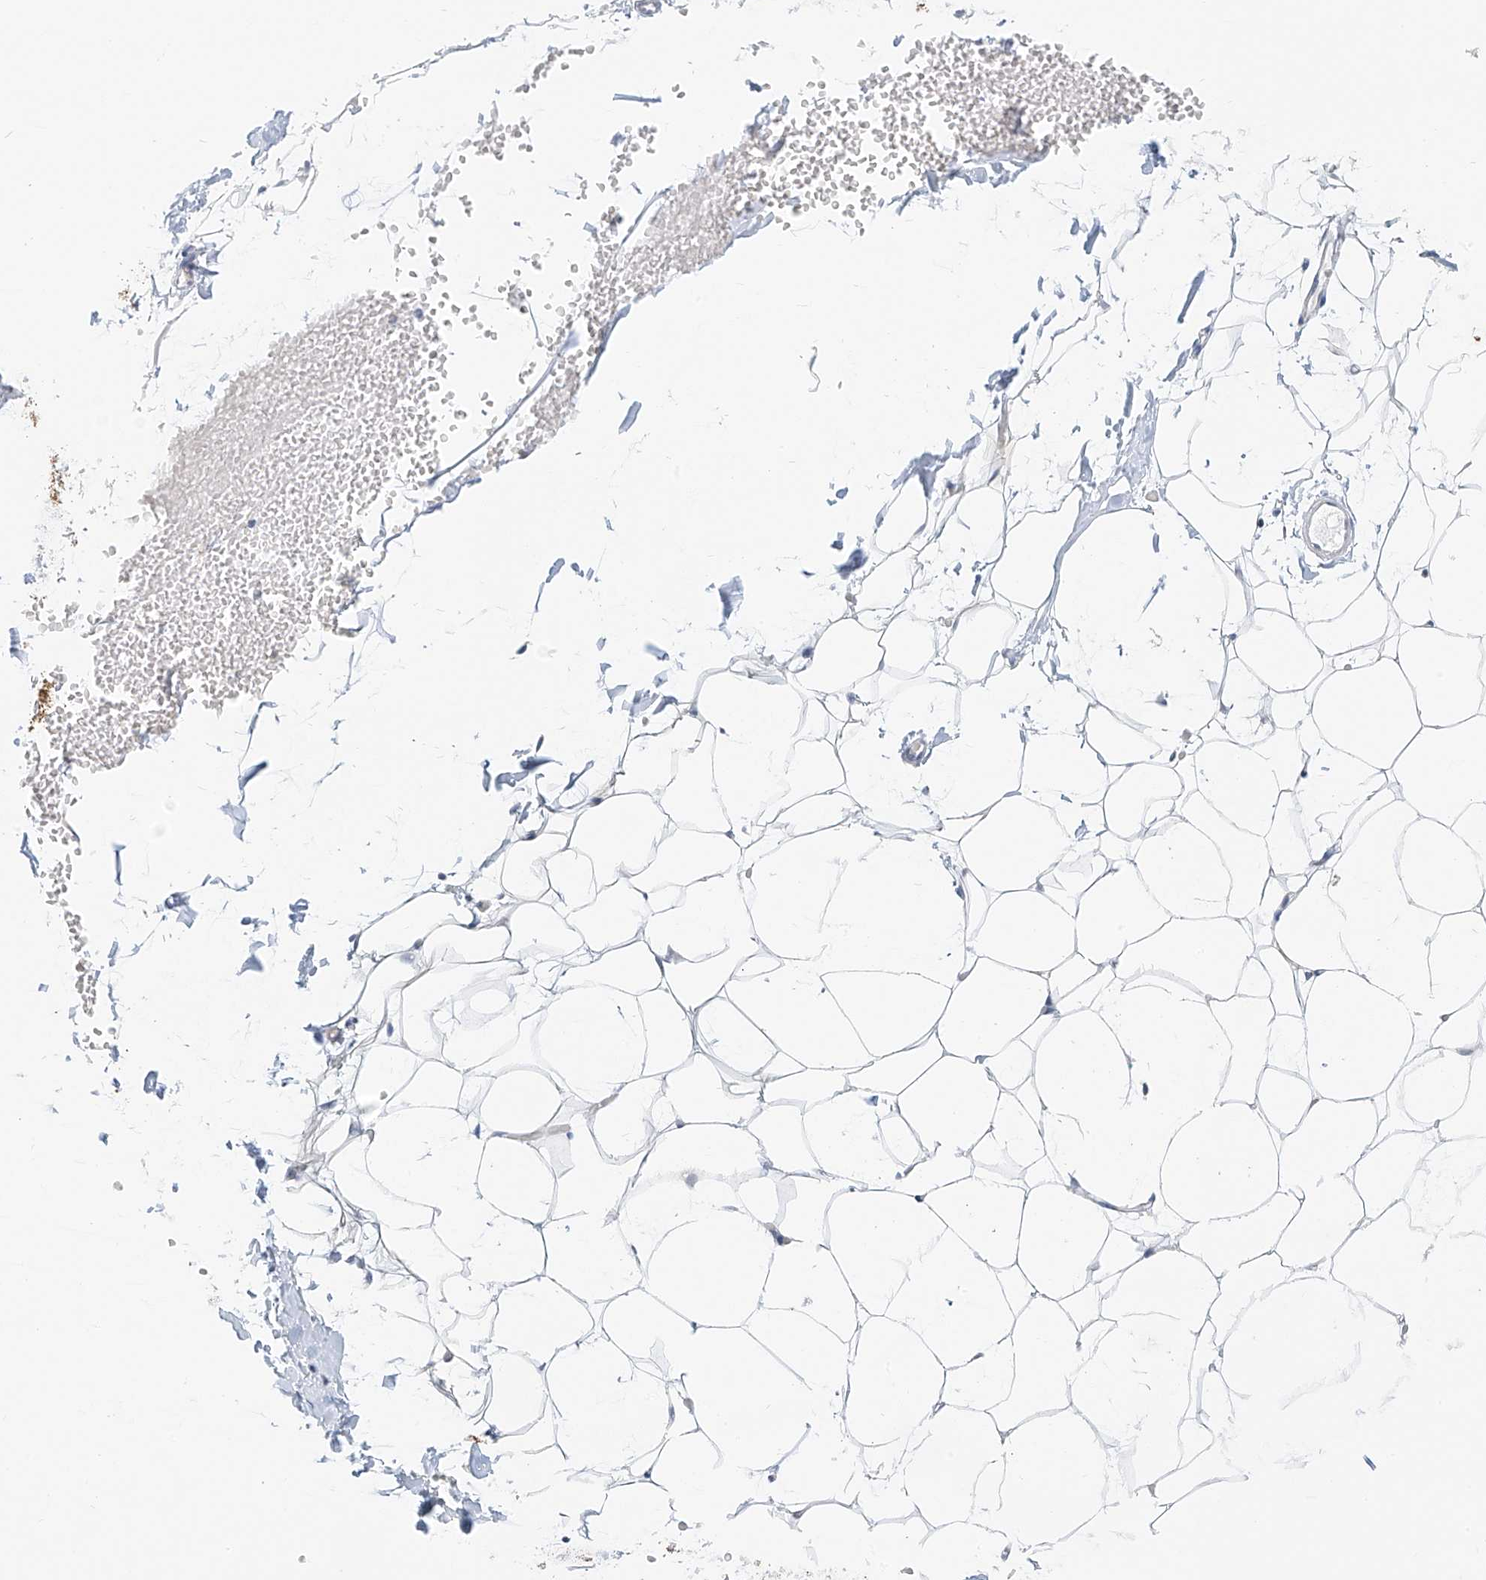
{"staining": {"intensity": "negative", "quantity": "none", "location": "none"}, "tissue": "adipose tissue", "cell_type": "Adipocytes", "image_type": "normal", "snomed": [{"axis": "morphology", "description": "Normal tissue, NOS"}, {"axis": "topography", "description": "Breast"}], "caption": "Image shows no significant protein staining in adipocytes of benign adipose tissue.", "gene": "NALCN", "patient": {"sex": "female", "age": 23}}